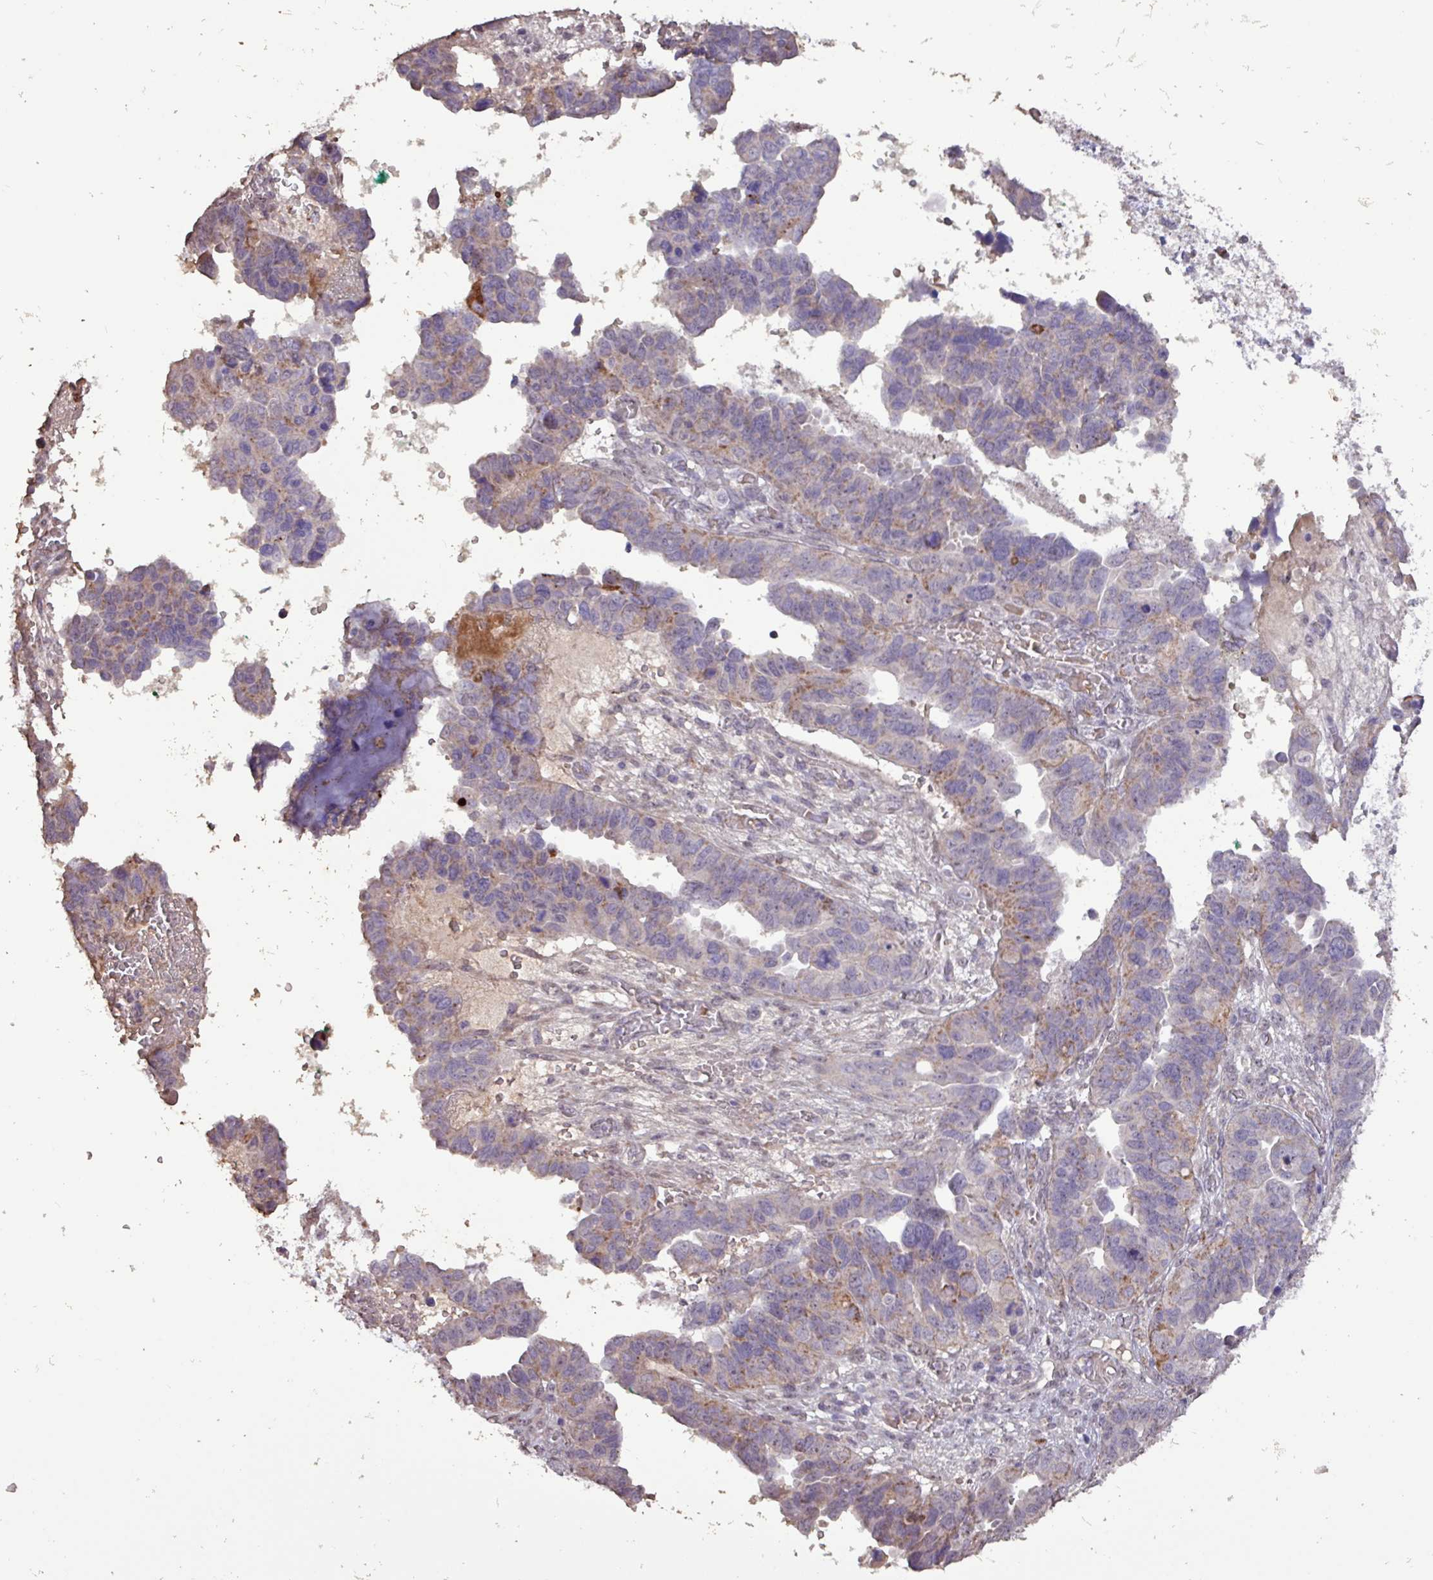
{"staining": {"intensity": "weak", "quantity": "<25%", "location": "cytoplasmic/membranous"}, "tissue": "ovarian cancer", "cell_type": "Tumor cells", "image_type": "cancer", "snomed": [{"axis": "morphology", "description": "Cystadenocarcinoma, serous, NOS"}, {"axis": "topography", "description": "Ovary"}], "caption": "There is no significant positivity in tumor cells of ovarian cancer.", "gene": "L3MBTL3", "patient": {"sex": "female", "age": 64}}